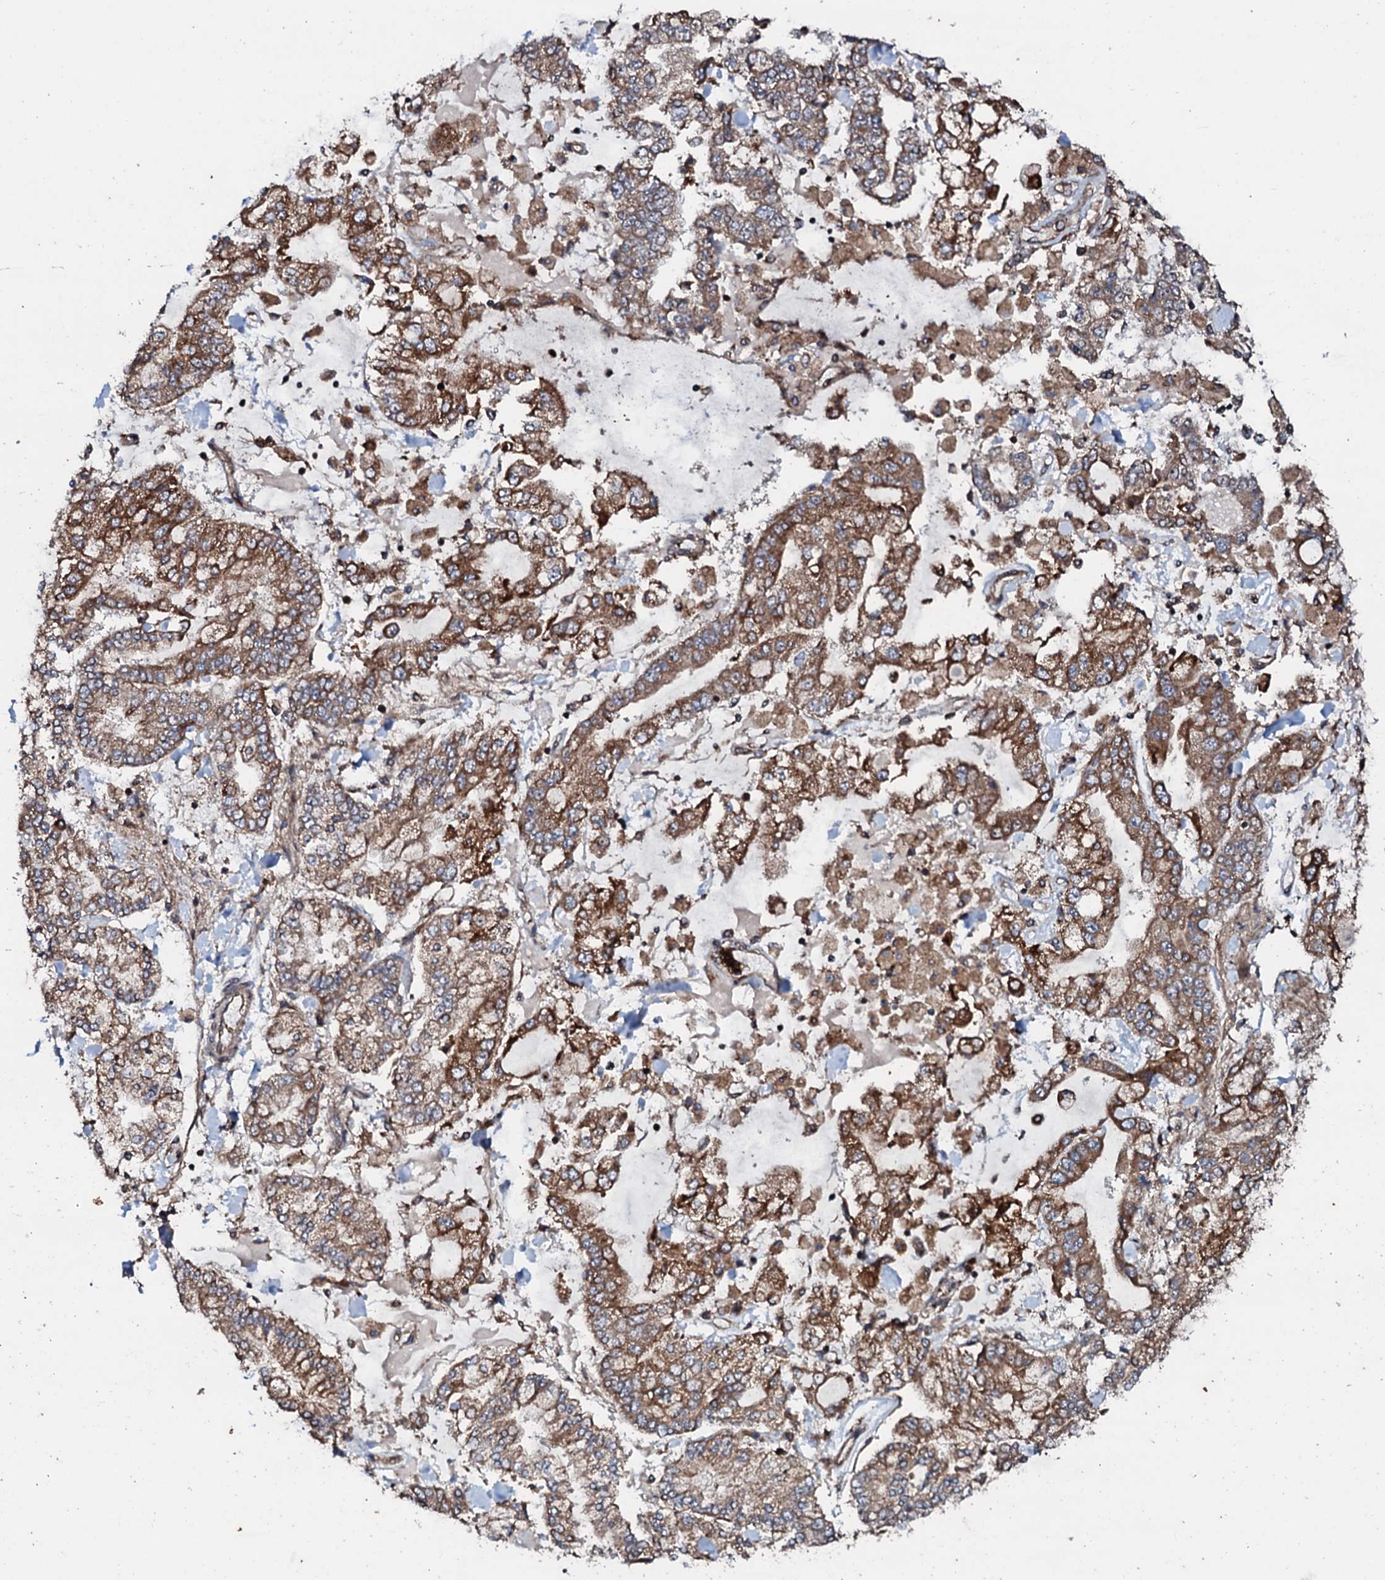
{"staining": {"intensity": "moderate", "quantity": ">75%", "location": "cytoplasmic/membranous"}, "tissue": "stomach cancer", "cell_type": "Tumor cells", "image_type": "cancer", "snomed": [{"axis": "morphology", "description": "Normal tissue, NOS"}, {"axis": "morphology", "description": "Adenocarcinoma, NOS"}, {"axis": "topography", "description": "Stomach, upper"}, {"axis": "topography", "description": "Stomach"}], "caption": "Immunohistochemical staining of adenocarcinoma (stomach) displays moderate cytoplasmic/membranous protein staining in approximately >75% of tumor cells.", "gene": "SDHAF2", "patient": {"sex": "male", "age": 76}}